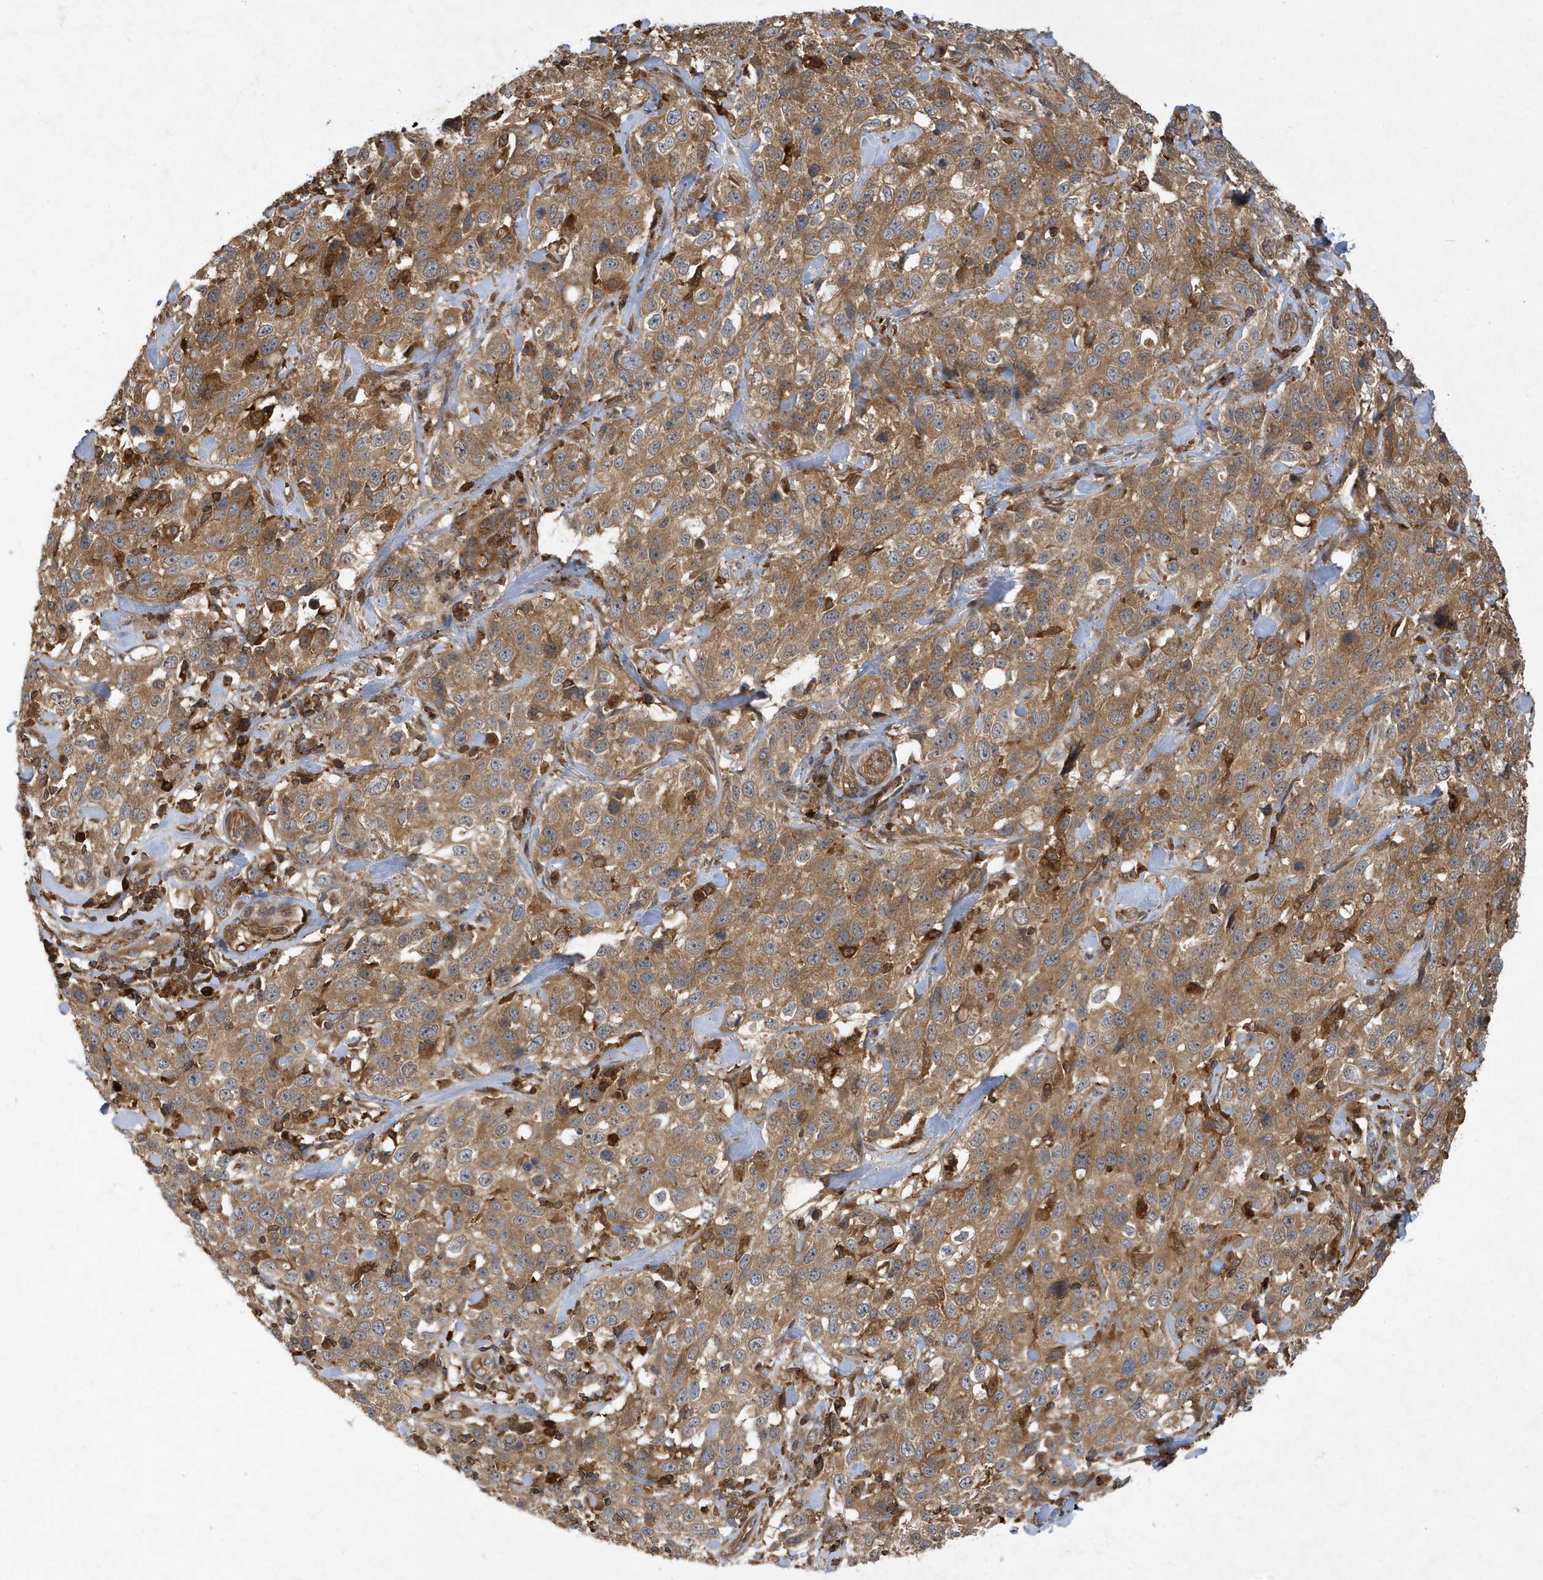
{"staining": {"intensity": "moderate", "quantity": ">75%", "location": "cytoplasmic/membranous"}, "tissue": "stomach cancer", "cell_type": "Tumor cells", "image_type": "cancer", "snomed": [{"axis": "morphology", "description": "Normal tissue, NOS"}, {"axis": "morphology", "description": "Adenocarcinoma, NOS"}, {"axis": "topography", "description": "Lymph node"}, {"axis": "topography", "description": "Stomach"}], "caption": "Tumor cells demonstrate medium levels of moderate cytoplasmic/membranous expression in approximately >75% of cells in stomach adenocarcinoma.", "gene": "LAPTM4A", "patient": {"sex": "male", "age": 48}}